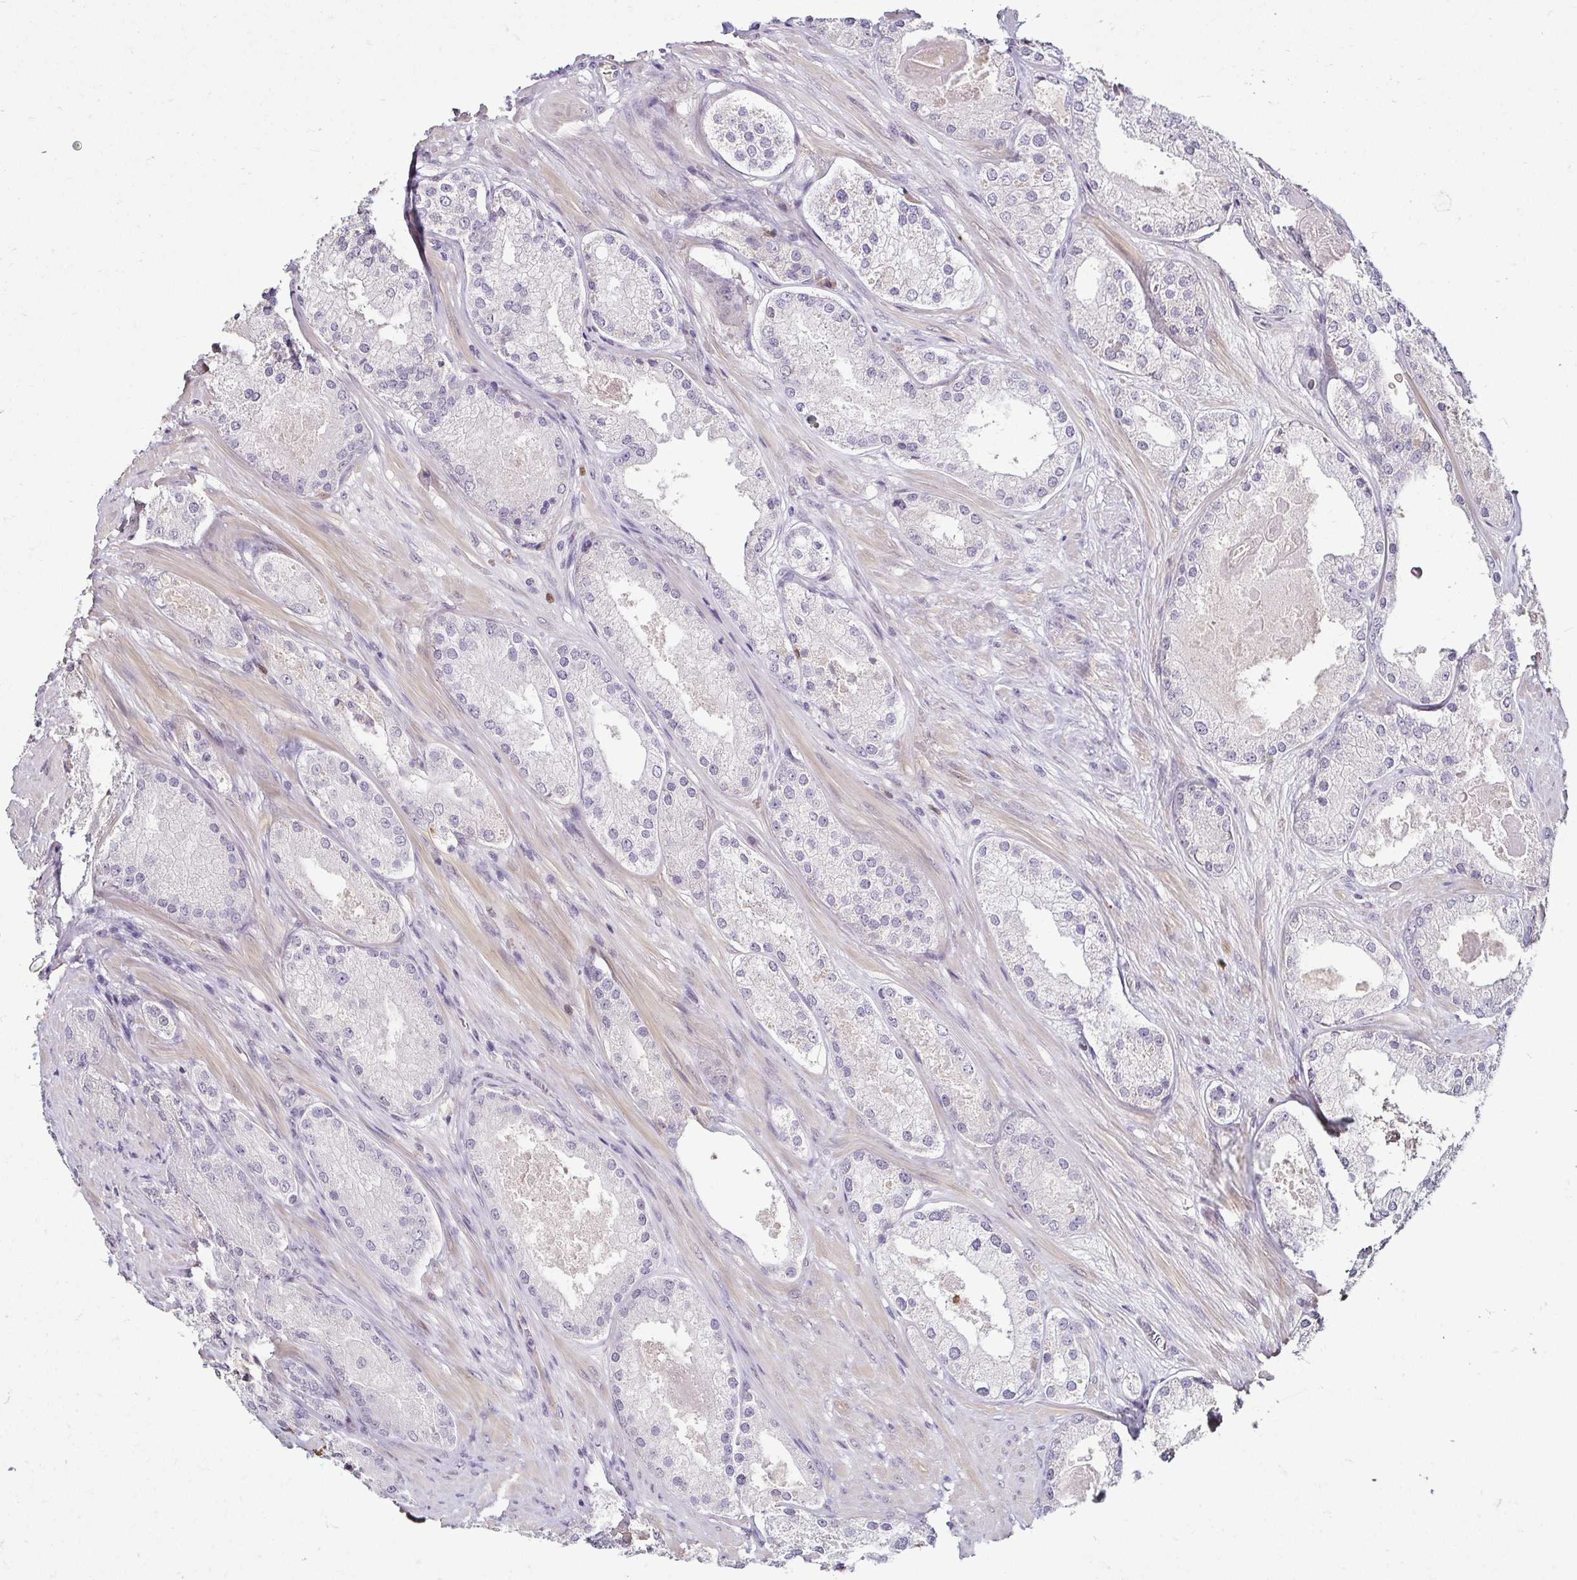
{"staining": {"intensity": "negative", "quantity": "none", "location": "none"}, "tissue": "prostate cancer", "cell_type": "Tumor cells", "image_type": "cancer", "snomed": [{"axis": "morphology", "description": "Adenocarcinoma, Low grade"}, {"axis": "topography", "description": "Prostate"}], "caption": "Immunohistochemistry (IHC) micrograph of prostate cancer (low-grade adenocarcinoma) stained for a protein (brown), which displays no expression in tumor cells.", "gene": "HOPX", "patient": {"sex": "male", "age": 68}}